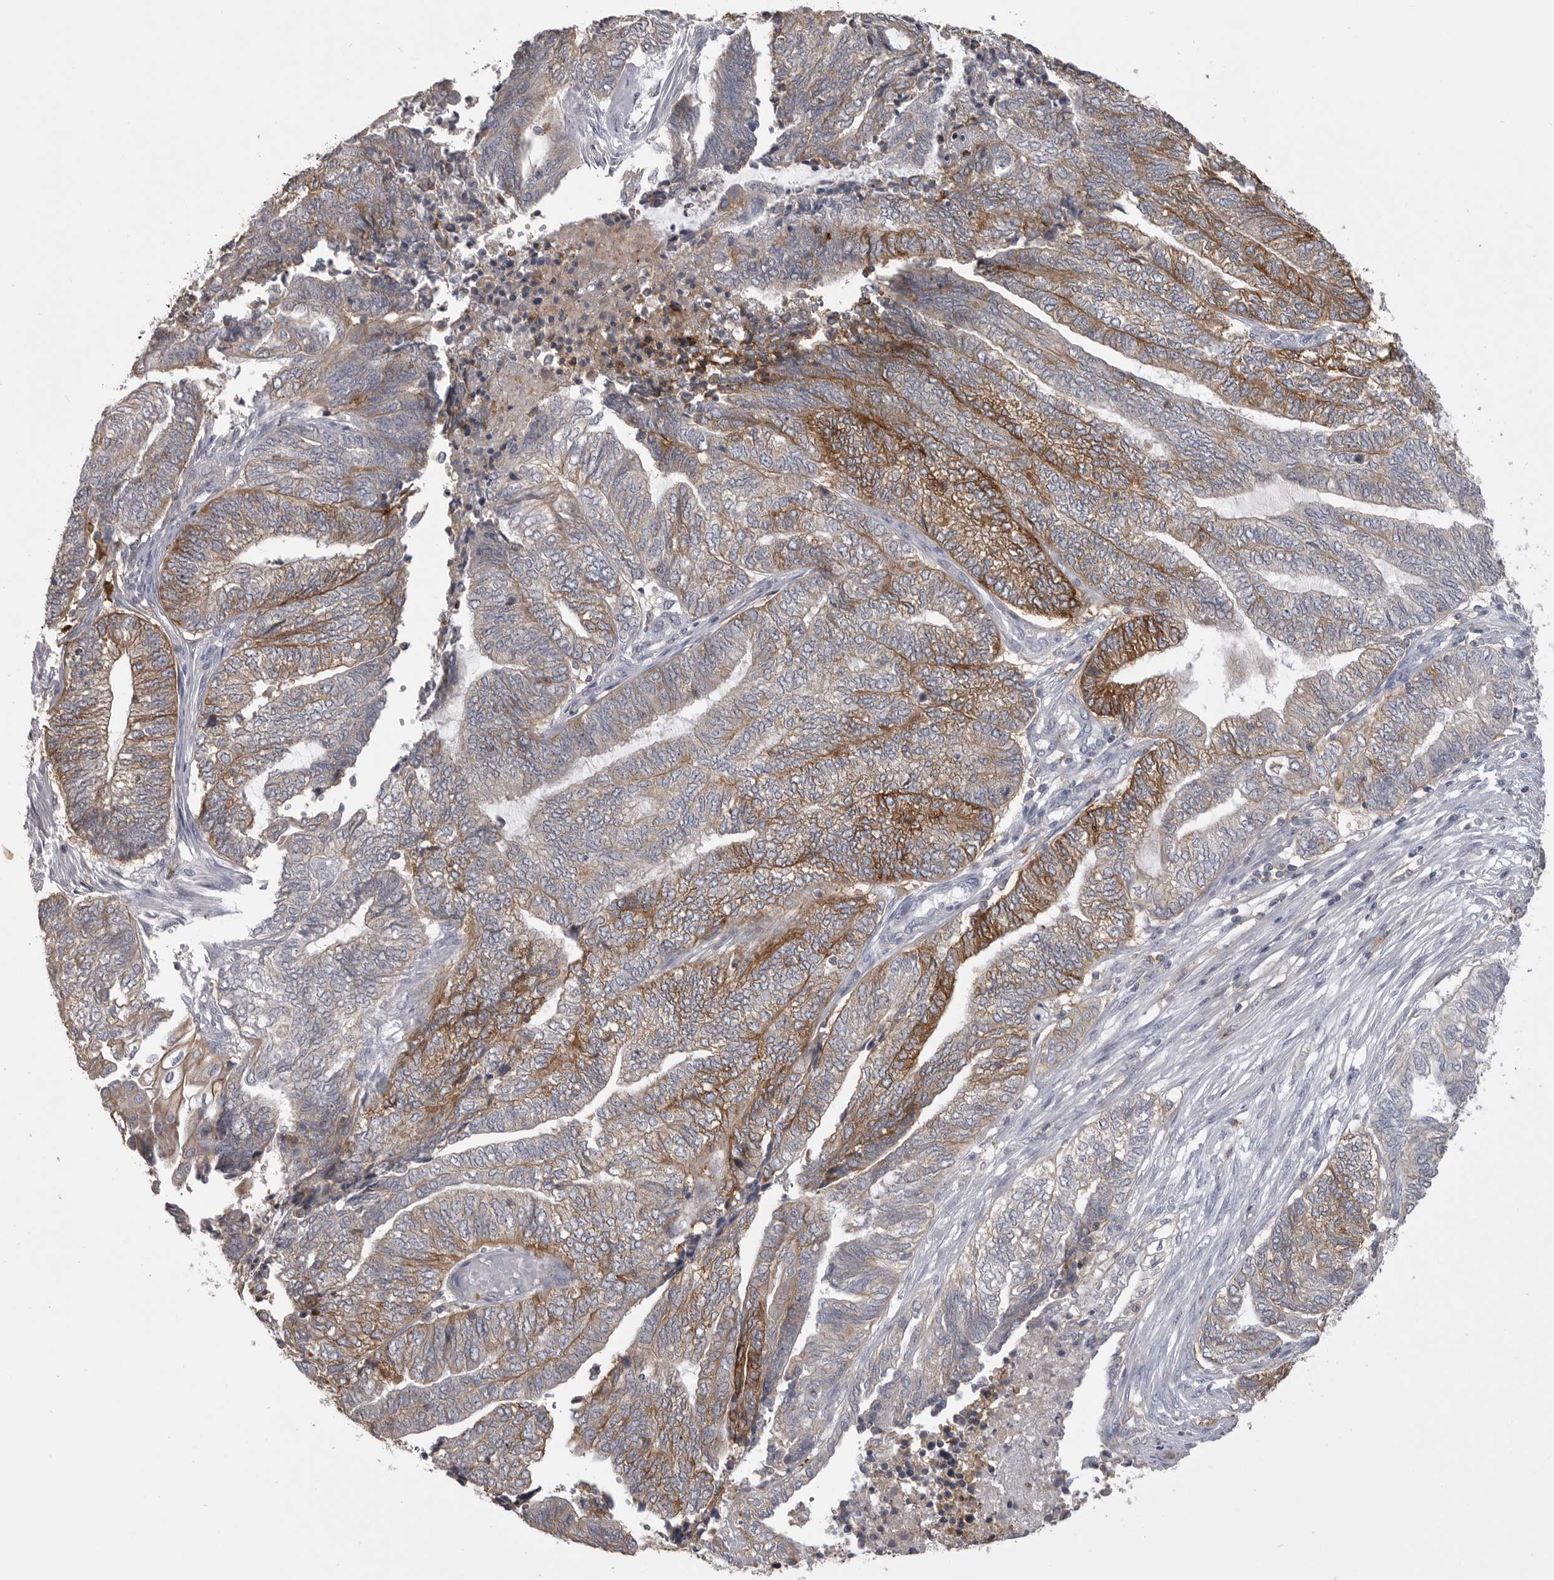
{"staining": {"intensity": "moderate", "quantity": "25%-75%", "location": "cytoplasmic/membranous"}, "tissue": "endometrial cancer", "cell_type": "Tumor cells", "image_type": "cancer", "snomed": [{"axis": "morphology", "description": "Adenocarcinoma, NOS"}, {"axis": "topography", "description": "Uterus"}, {"axis": "topography", "description": "Endometrium"}], "caption": "This image reveals IHC staining of human adenocarcinoma (endometrial), with medium moderate cytoplasmic/membranous expression in about 25%-75% of tumor cells.", "gene": "CMTM6", "patient": {"sex": "female", "age": 70}}